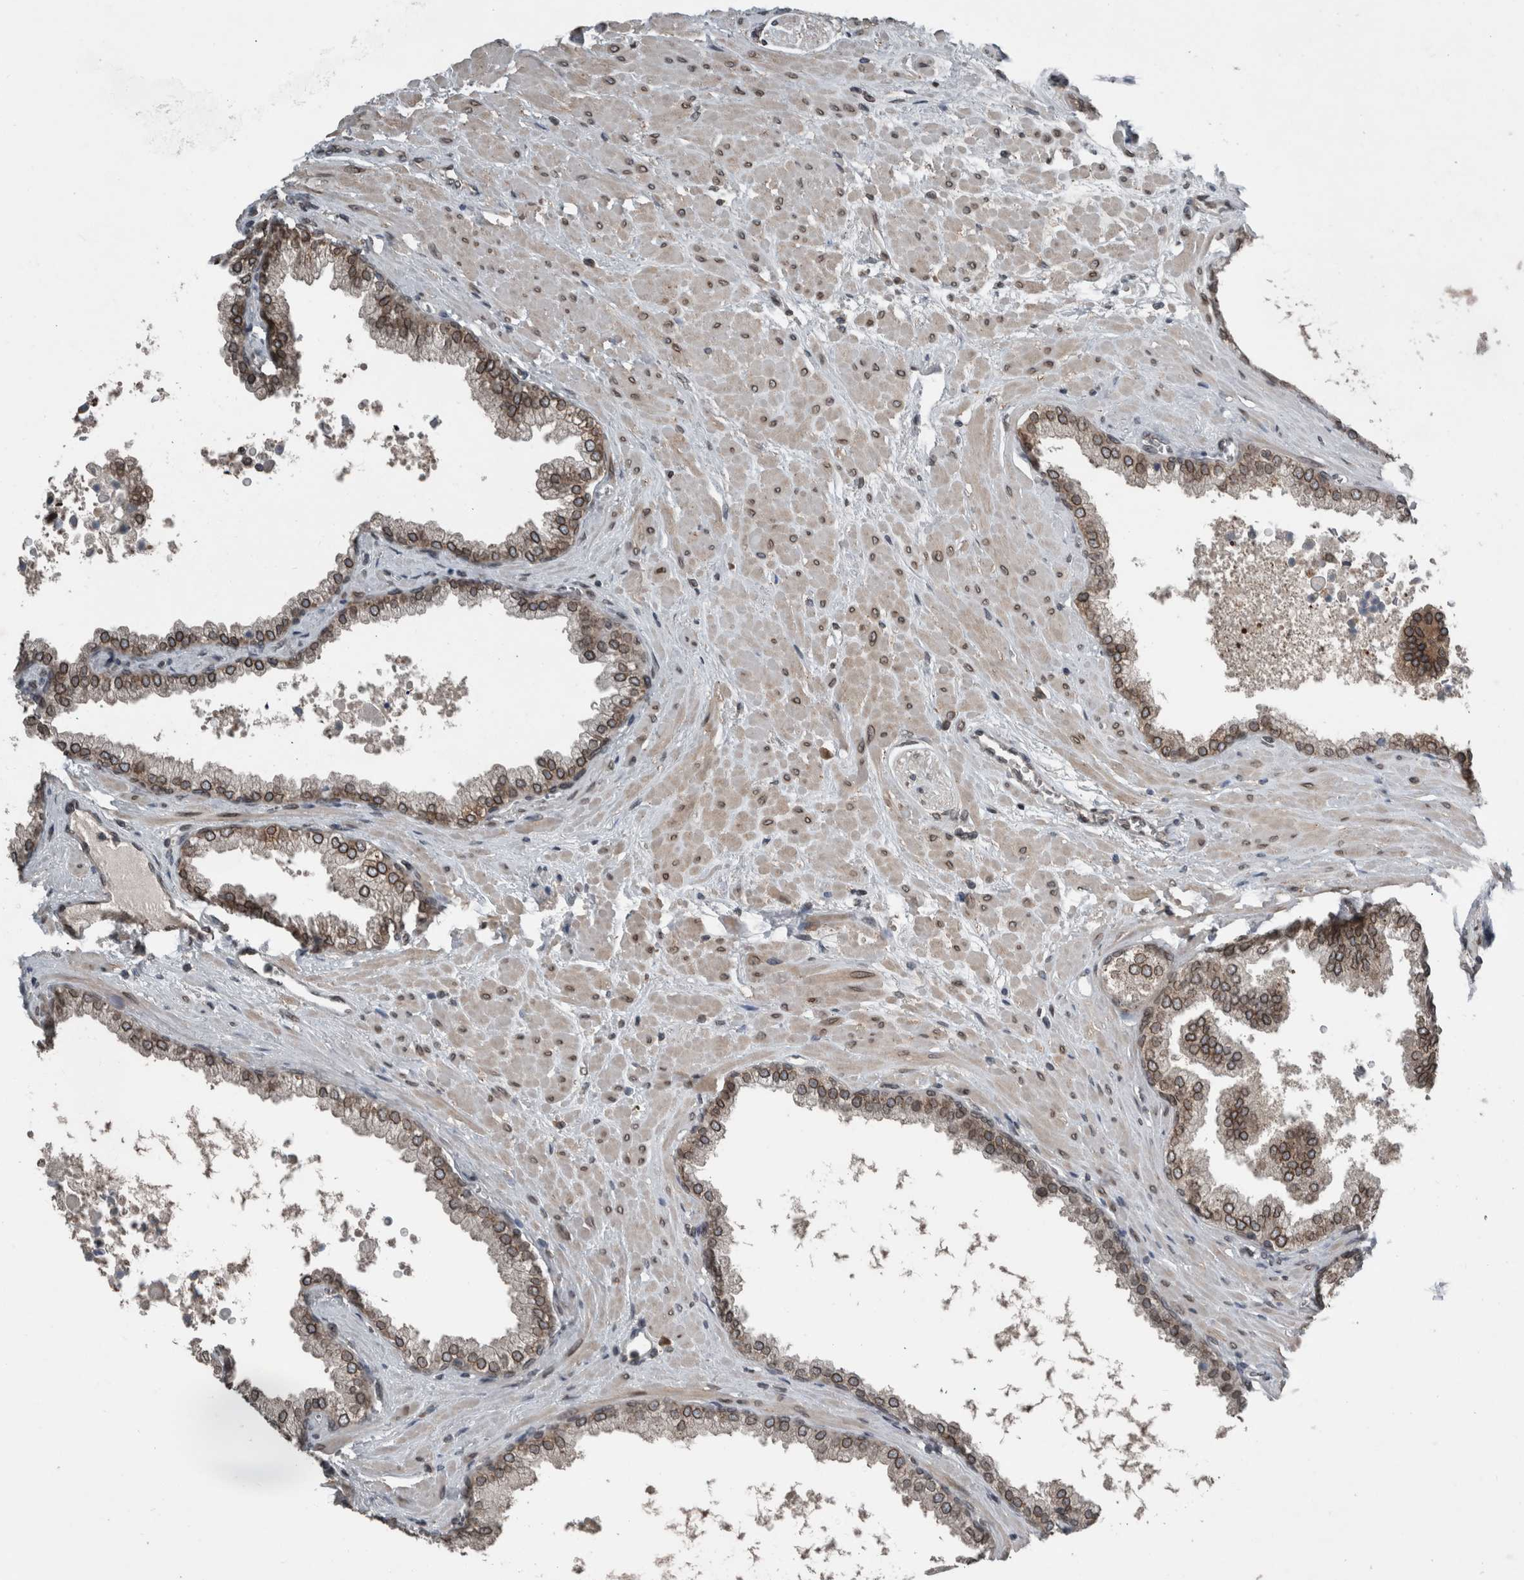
{"staining": {"intensity": "moderate", "quantity": ">75%", "location": "cytoplasmic/membranous,nuclear"}, "tissue": "prostate cancer", "cell_type": "Tumor cells", "image_type": "cancer", "snomed": [{"axis": "morphology", "description": "Adenocarcinoma, Low grade"}, {"axis": "topography", "description": "Prostate"}], "caption": "Immunohistochemistry (IHC) micrograph of neoplastic tissue: prostate low-grade adenocarcinoma stained using immunohistochemistry (IHC) reveals medium levels of moderate protein expression localized specifically in the cytoplasmic/membranous and nuclear of tumor cells, appearing as a cytoplasmic/membranous and nuclear brown color.", "gene": "RANBP2", "patient": {"sex": "male", "age": 71}}